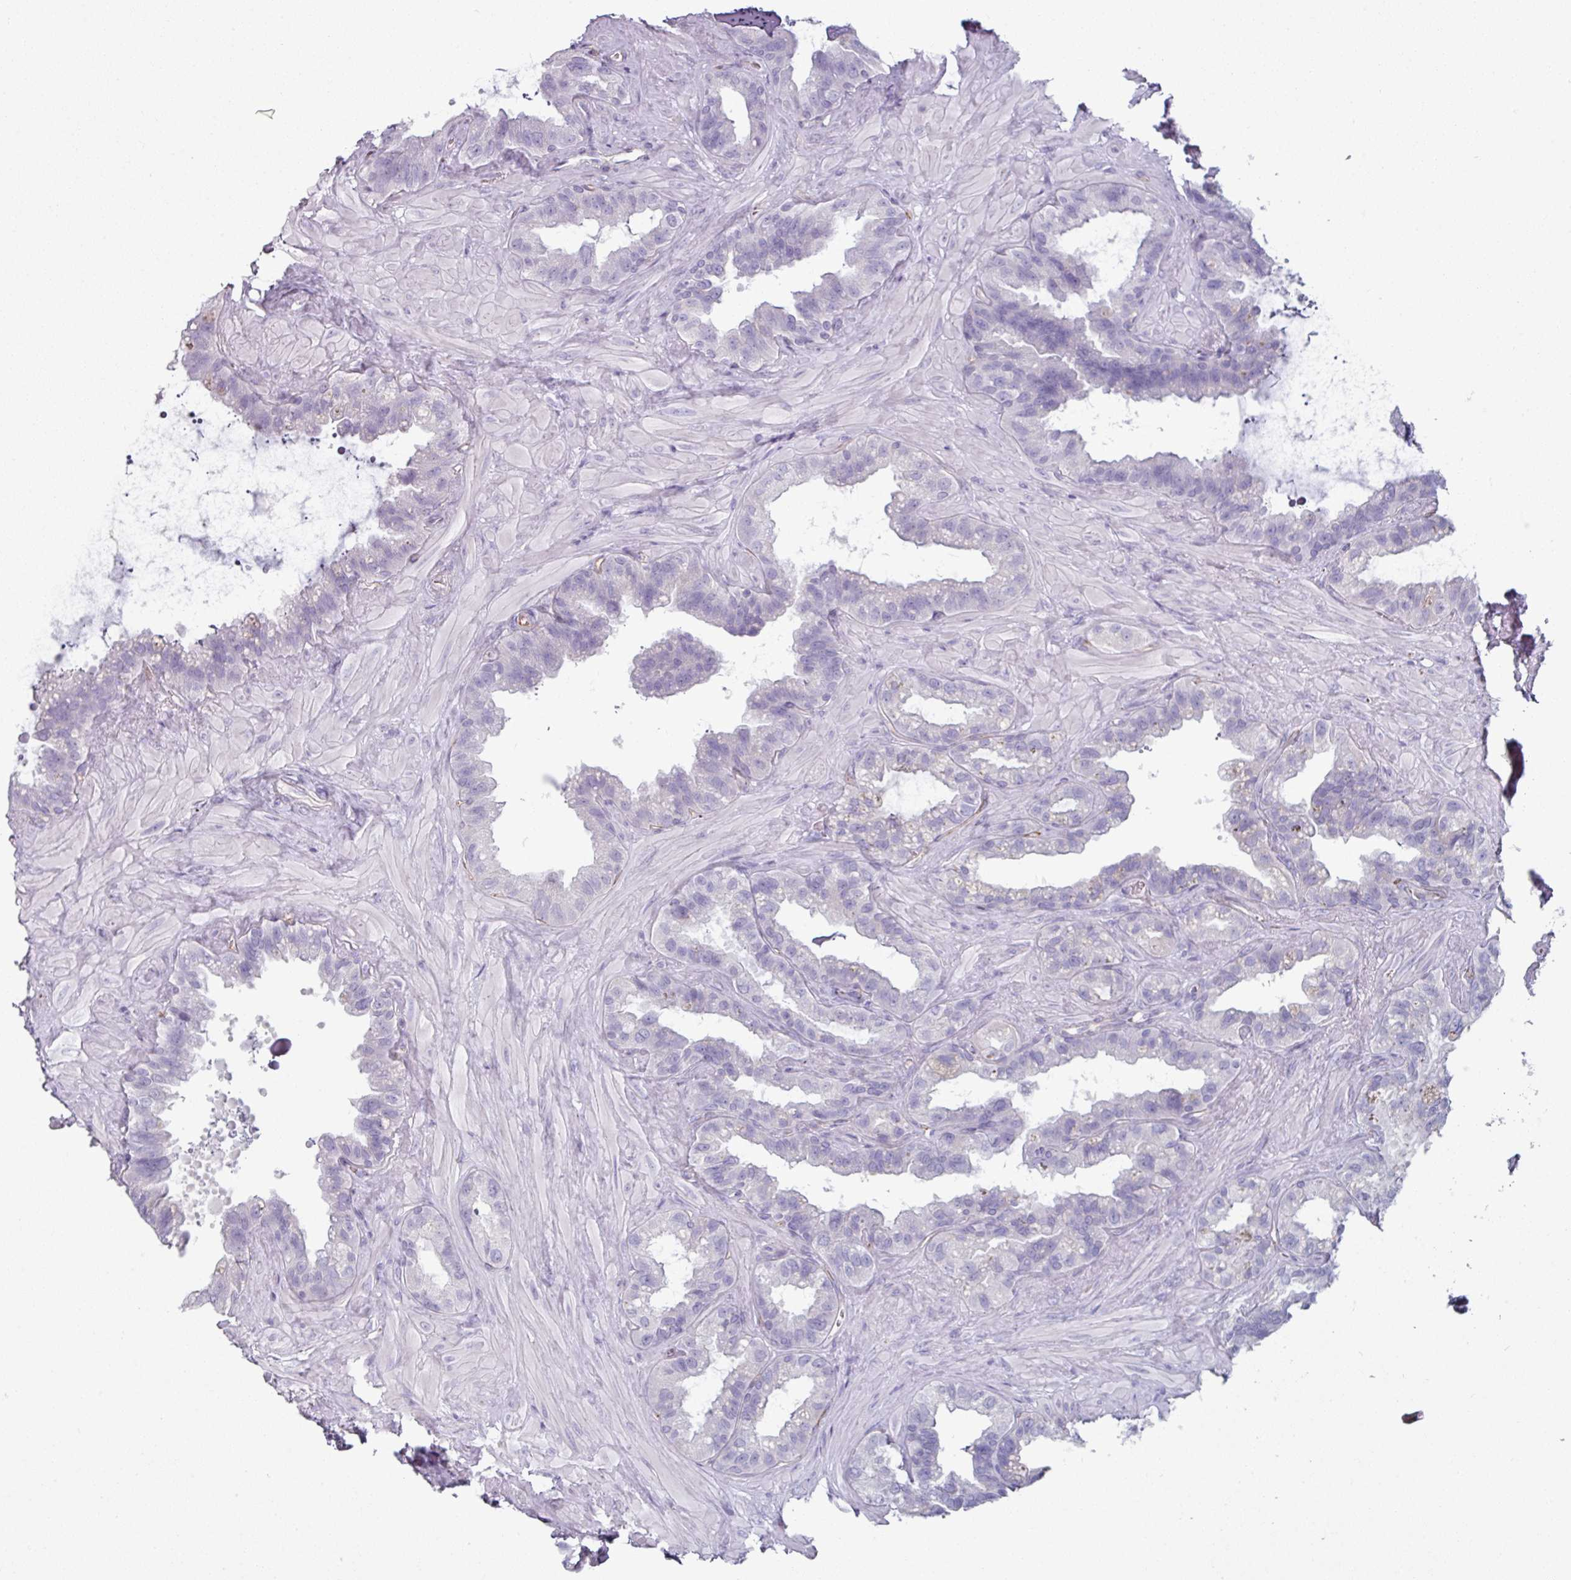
{"staining": {"intensity": "negative", "quantity": "none", "location": "none"}, "tissue": "seminal vesicle", "cell_type": "Glandular cells", "image_type": "normal", "snomed": [{"axis": "morphology", "description": "Normal tissue, NOS"}, {"axis": "topography", "description": "Seminal veicle"}, {"axis": "topography", "description": "Peripheral nerve tissue"}], "caption": "Immunohistochemical staining of benign seminal vesicle reveals no significant staining in glandular cells. The staining was performed using DAB (3,3'-diaminobenzidine) to visualize the protein expression in brown, while the nuclei were stained in blue with hematoxylin (Magnification: 20x).", "gene": "SLC17A7", "patient": {"sex": "male", "age": 76}}